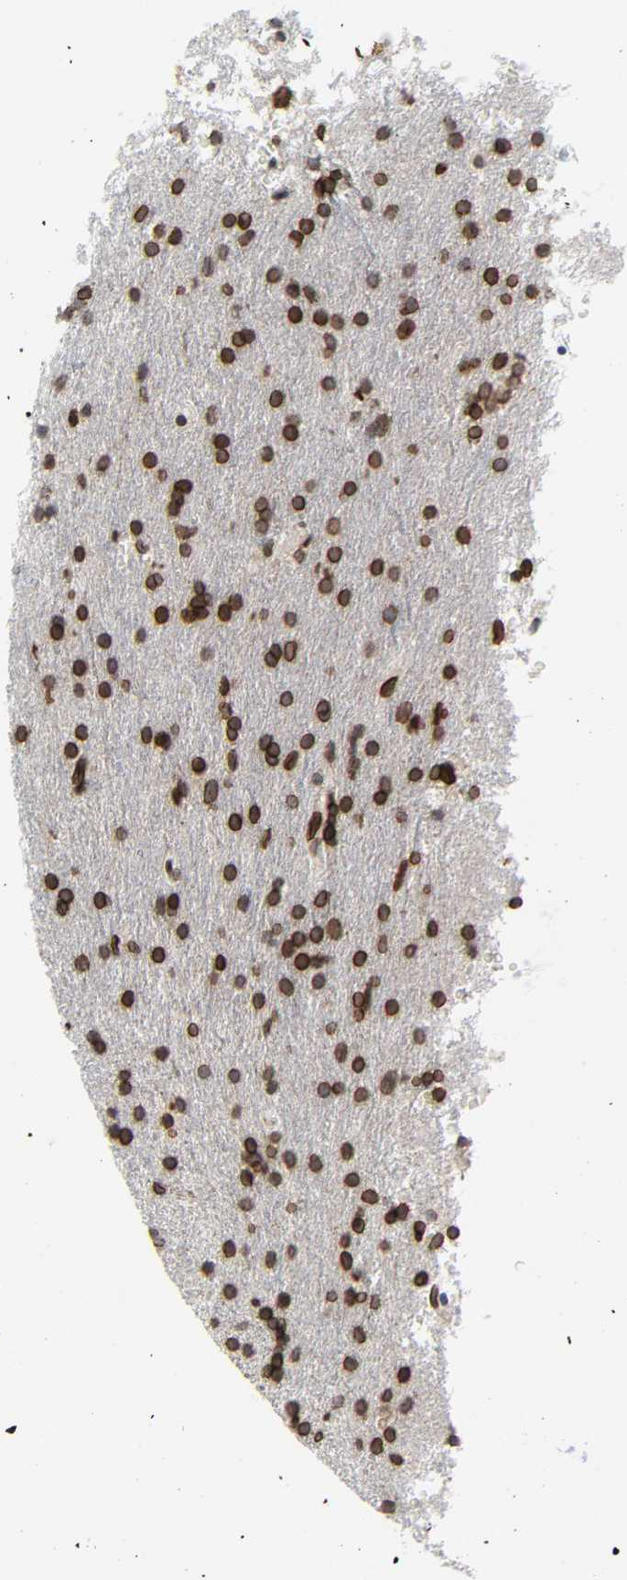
{"staining": {"intensity": "strong", "quantity": ">75%", "location": "cytoplasmic/membranous,nuclear"}, "tissue": "glioma", "cell_type": "Tumor cells", "image_type": "cancer", "snomed": [{"axis": "morphology", "description": "Glioma, malignant, High grade"}, {"axis": "topography", "description": "Brain"}], "caption": "Protein expression analysis of human glioma reveals strong cytoplasmic/membranous and nuclear staining in about >75% of tumor cells. (DAB (3,3'-diaminobenzidine) IHC, brown staining for protein, blue staining for nuclei).", "gene": "RANGAP1", "patient": {"sex": "male", "age": 33}}